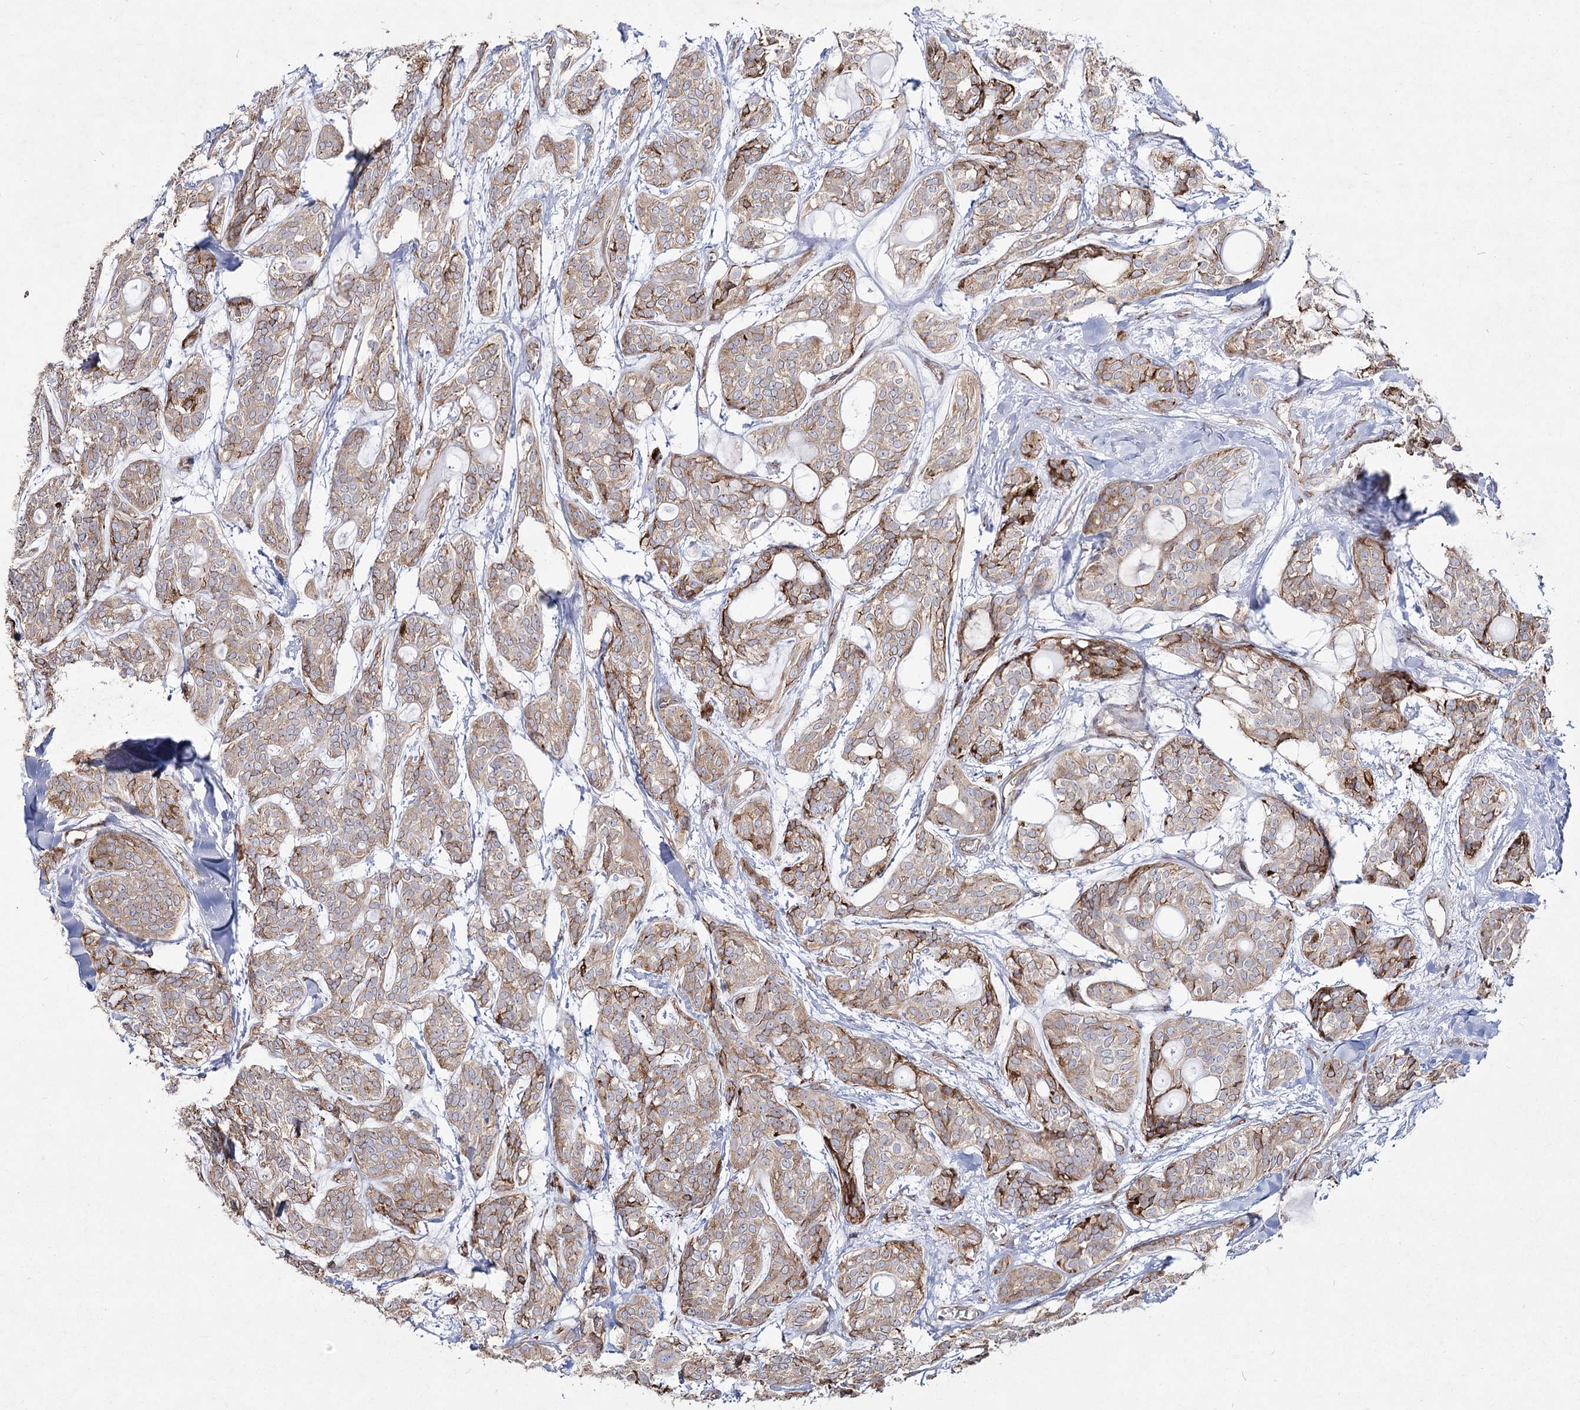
{"staining": {"intensity": "moderate", "quantity": "<25%", "location": "cytoplasmic/membranous"}, "tissue": "head and neck cancer", "cell_type": "Tumor cells", "image_type": "cancer", "snomed": [{"axis": "morphology", "description": "Adenocarcinoma, NOS"}, {"axis": "topography", "description": "Head-Neck"}], "caption": "A micrograph of human head and neck cancer stained for a protein shows moderate cytoplasmic/membranous brown staining in tumor cells.", "gene": "NHLRC2", "patient": {"sex": "male", "age": 66}}